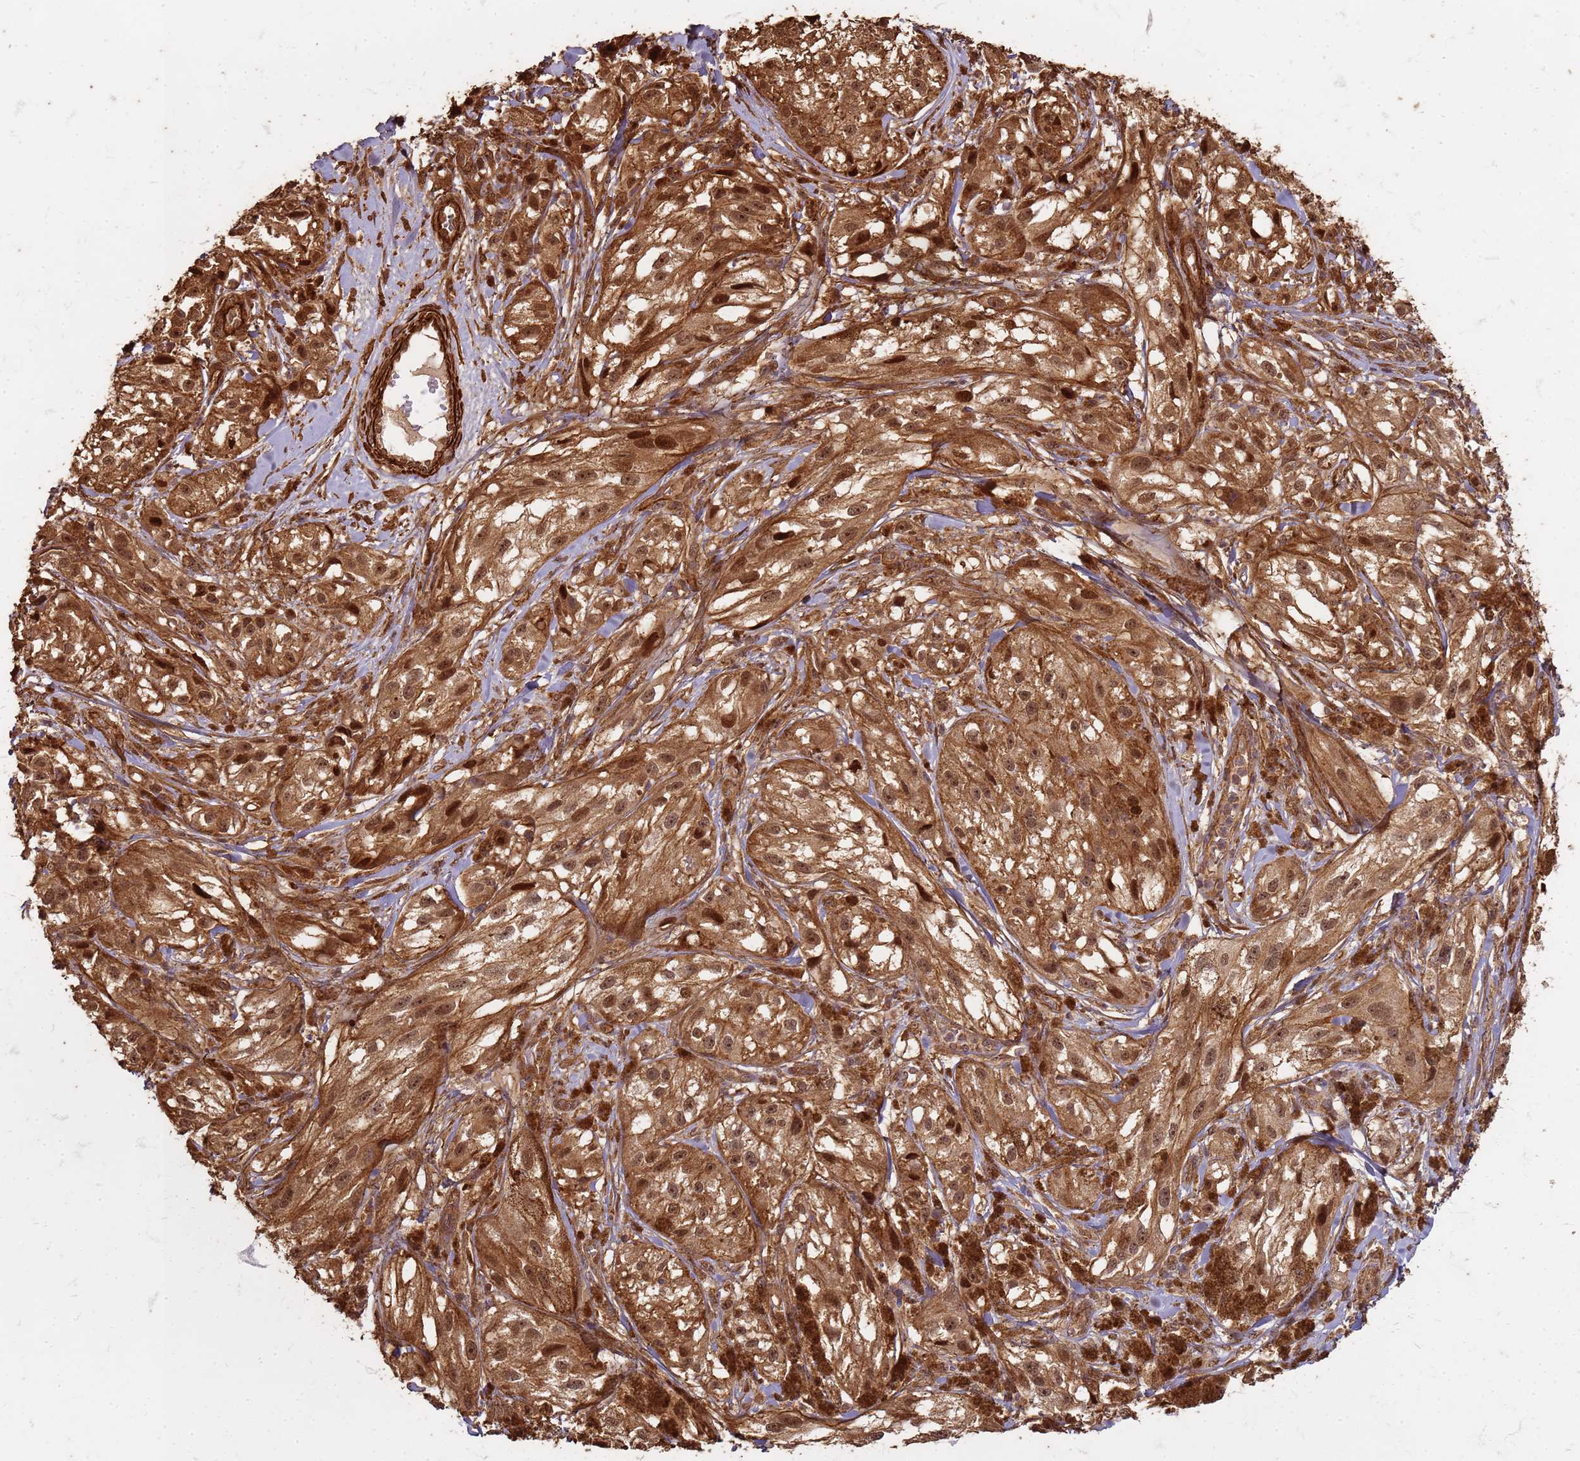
{"staining": {"intensity": "moderate", "quantity": ">75%", "location": "cytoplasmic/membranous,nuclear"}, "tissue": "melanoma", "cell_type": "Tumor cells", "image_type": "cancer", "snomed": [{"axis": "morphology", "description": "Malignant melanoma, NOS"}, {"axis": "topography", "description": "Skin"}], "caption": "Immunohistochemical staining of human melanoma displays medium levels of moderate cytoplasmic/membranous and nuclear staining in approximately >75% of tumor cells.", "gene": "KIF26A", "patient": {"sex": "male", "age": 88}}